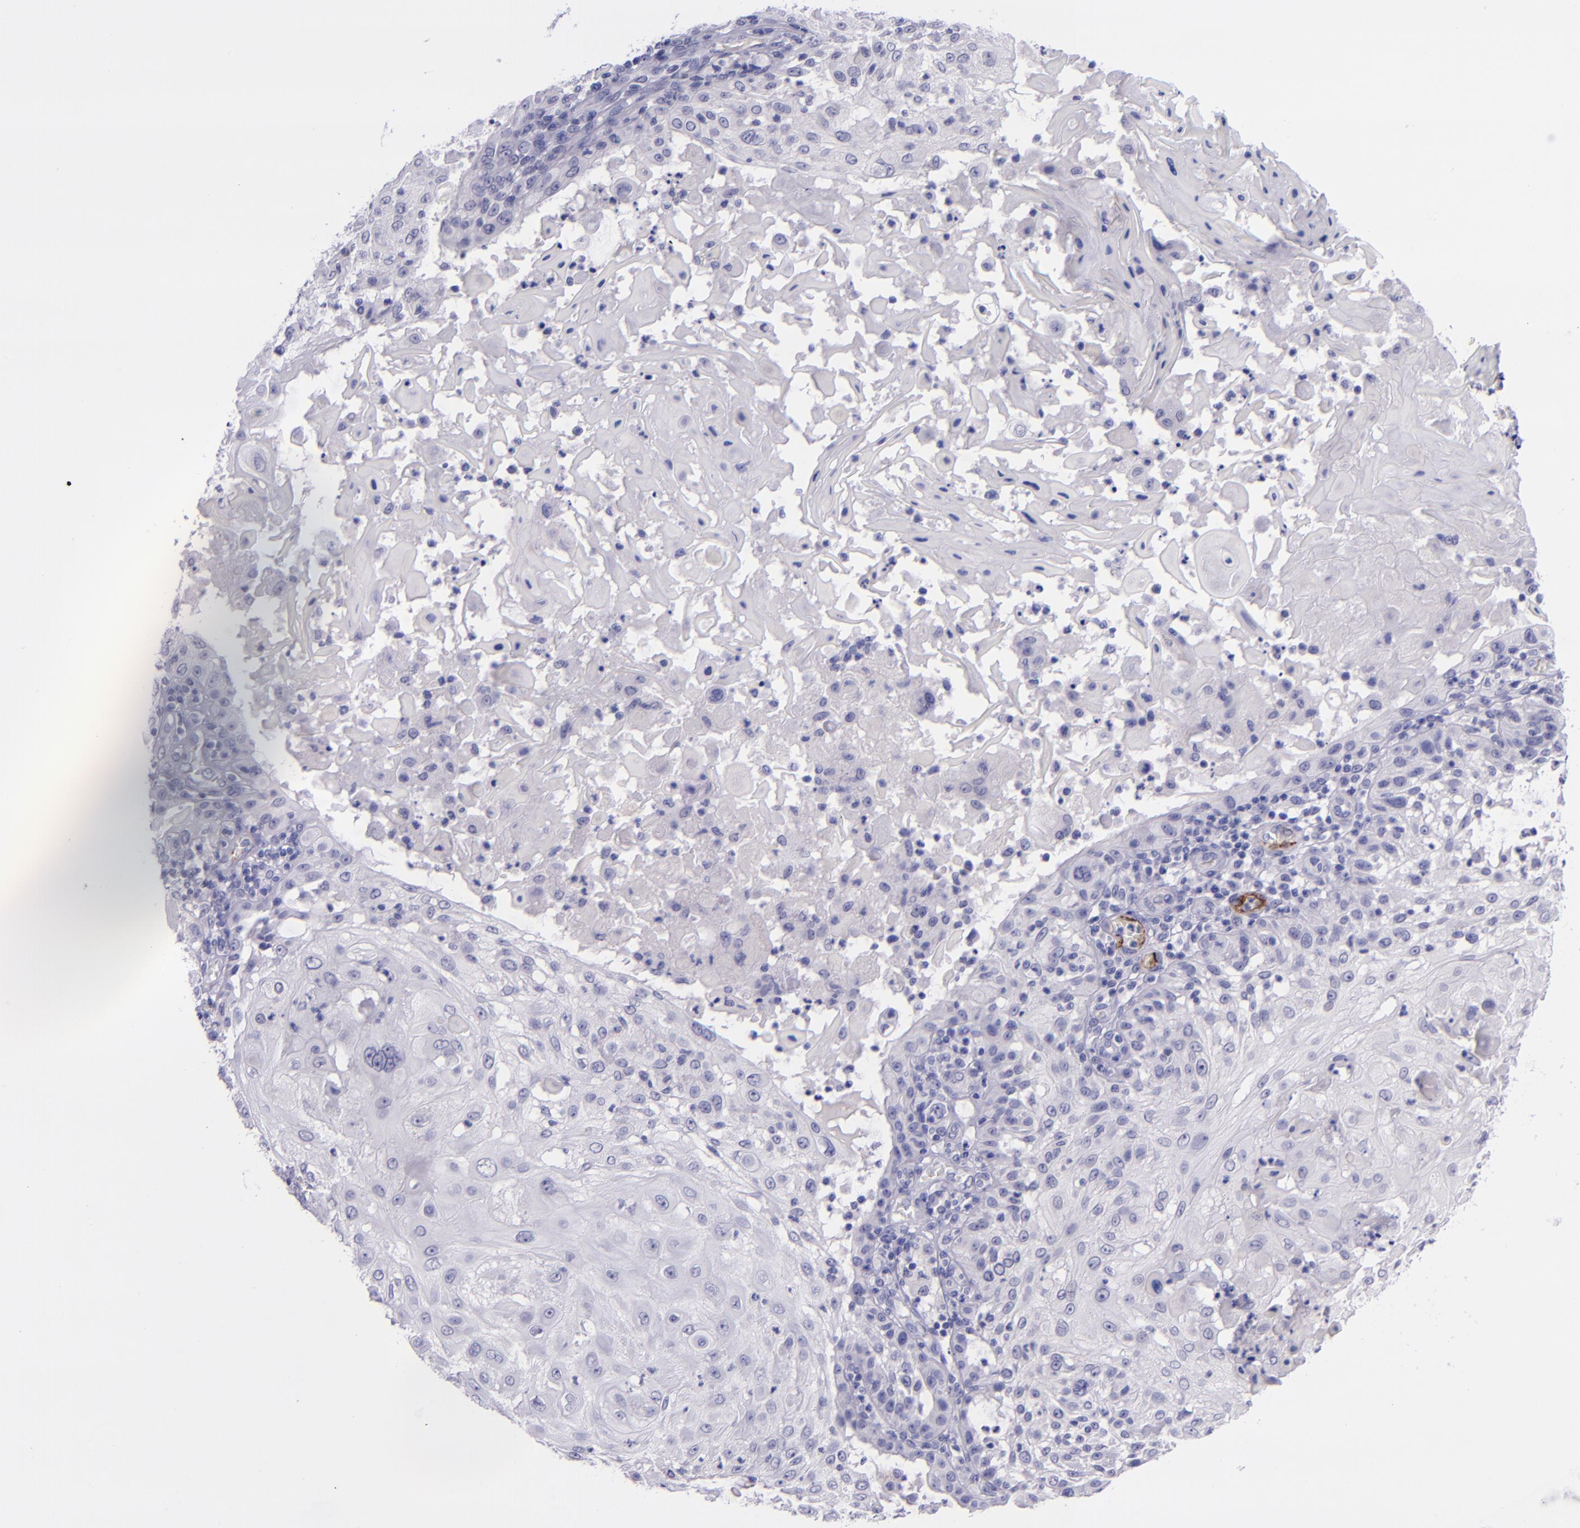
{"staining": {"intensity": "negative", "quantity": "none", "location": "none"}, "tissue": "skin cancer", "cell_type": "Tumor cells", "image_type": "cancer", "snomed": [{"axis": "morphology", "description": "Squamous cell carcinoma, NOS"}, {"axis": "topography", "description": "Skin"}], "caption": "Squamous cell carcinoma (skin) was stained to show a protein in brown. There is no significant positivity in tumor cells.", "gene": "SELE", "patient": {"sex": "female", "age": 89}}